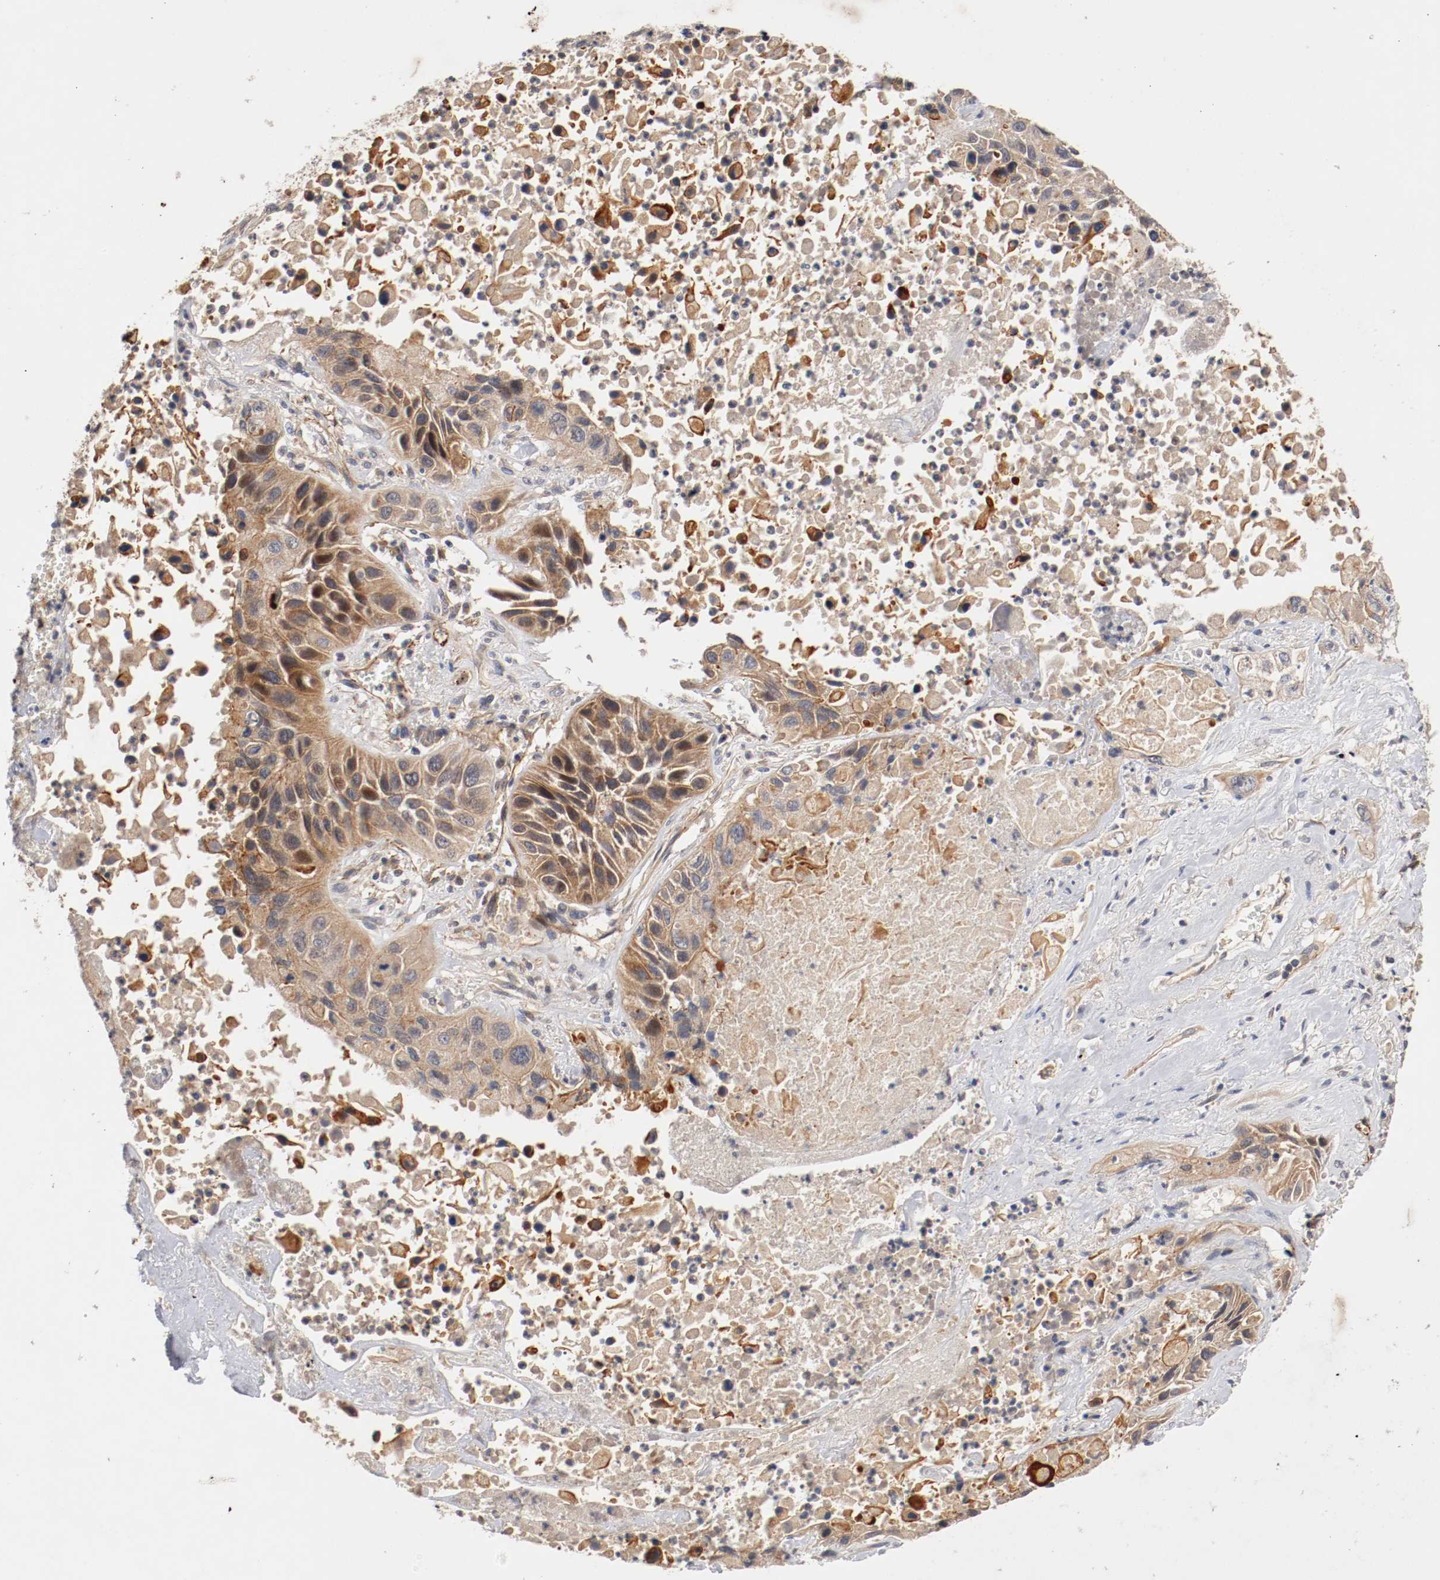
{"staining": {"intensity": "moderate", "quantity": ">75%", "location": "cytoplasmic/membranous"}, "tissue": "lung cancer", "cell_type": "Tumor cells", "image_type": "cancer", "snomed": [{"axis": "morphology", "description": "Squamous cell carcinoma, NOS"}, {"axis": "topography", "description": "Lung"}], "caption": "A brown stain labels moderate cytoplasmic/membranous positivity of a protein in lung squamous cell carcinoma tumor cells. (IHC, brightfield microscopy, high magnification).", "gene": "TYK2", "patient": {"sex": "female", "age": 76}}